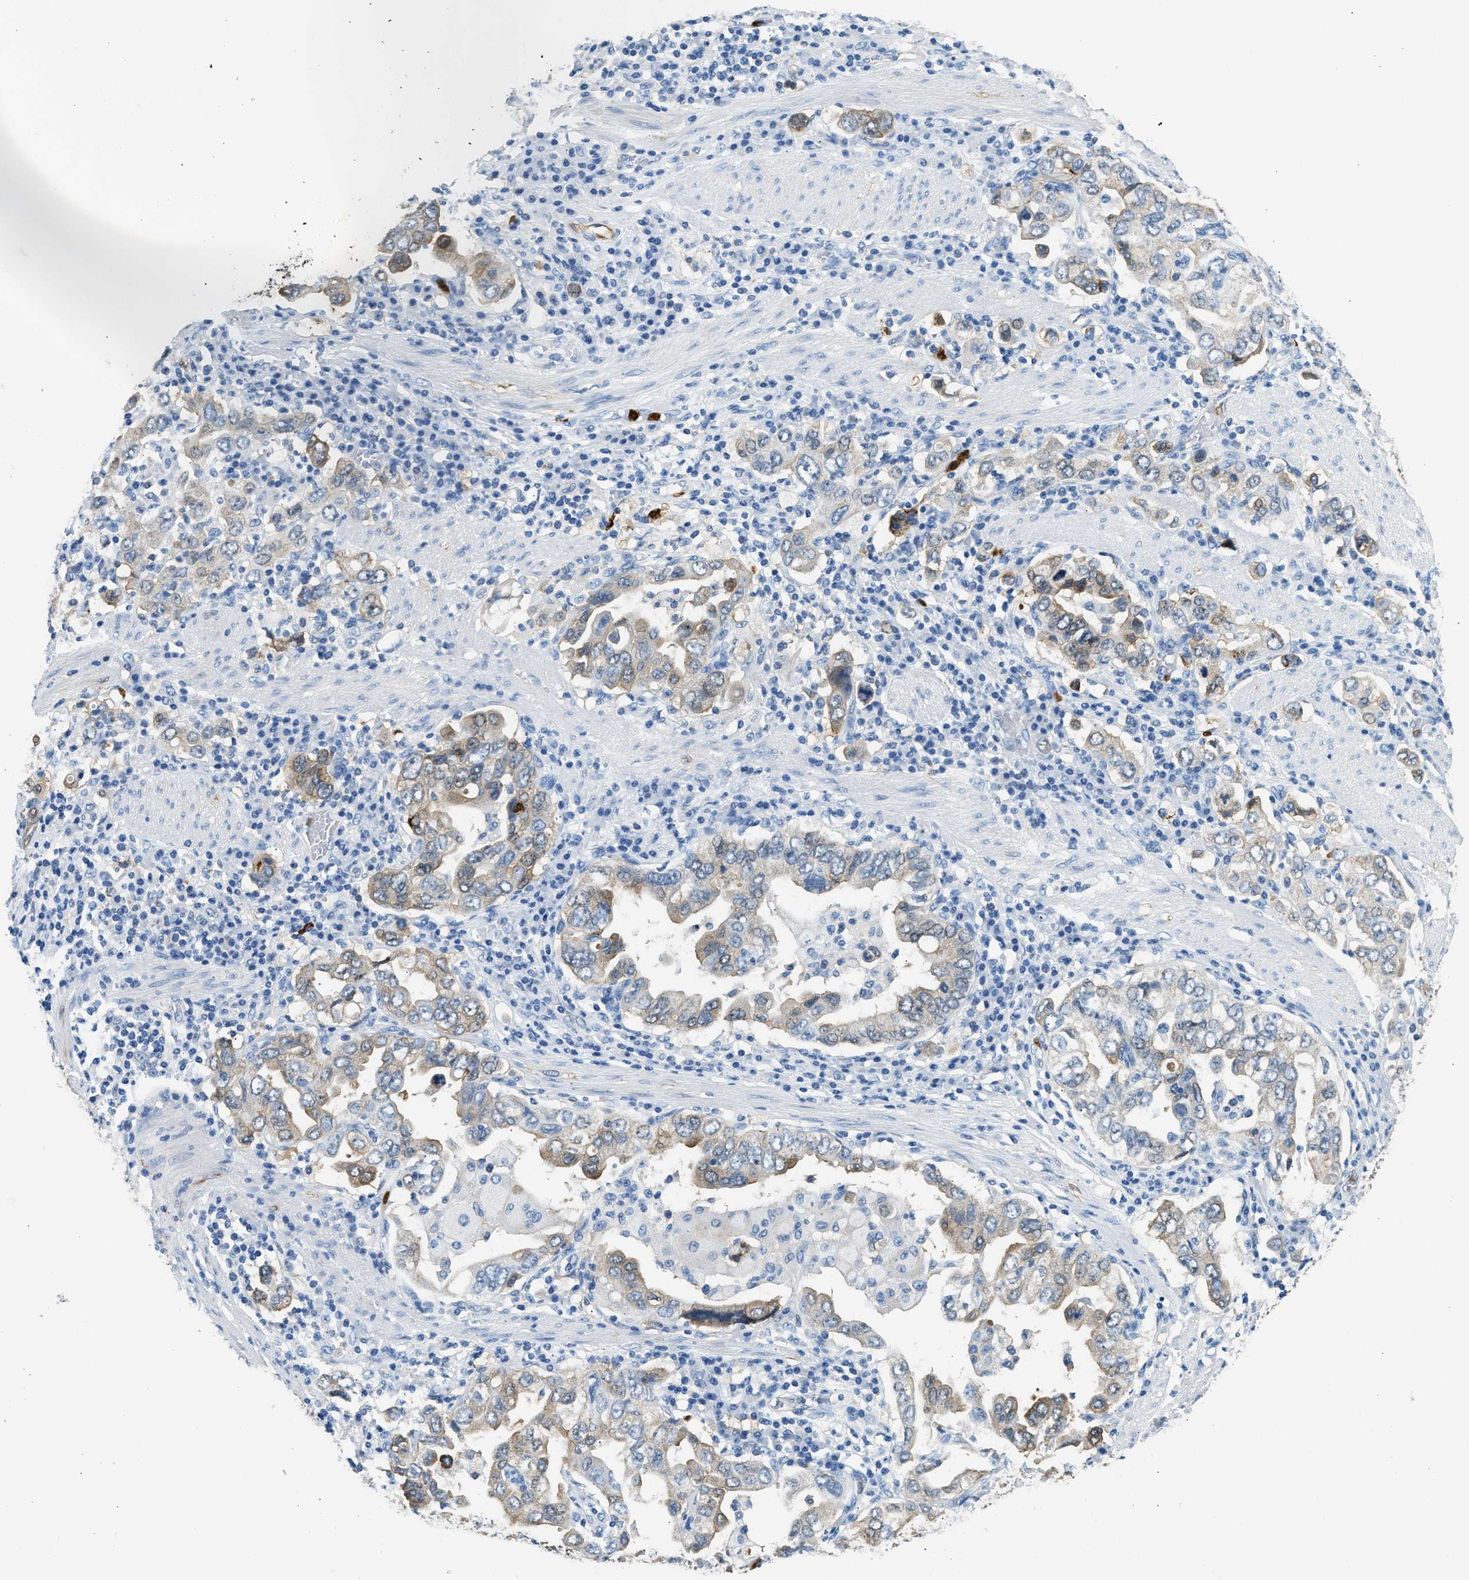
{"staining": {"intensity": "weak", "quantity": "25%-75%", "location": "cytoplasmic/membranous"}, "tissue": "stomach cancer", "cell_type": "Tumor cells", "image_type": "cancer", "snomed": [{"axis": "morphology", "description": "Adenocarcinoma, NOS"}, {"axis": "topography", "description": "Stomach, upper"}], "caption": "Adenocarcinoma (stomach) tissue shows weak cytoplasmic/membranous staining in about 25%-75% of tumor cells, visualized by immunohistochemistry.", "gene": "ANXA3", "patient": {"sex": "male", "age": 62}}